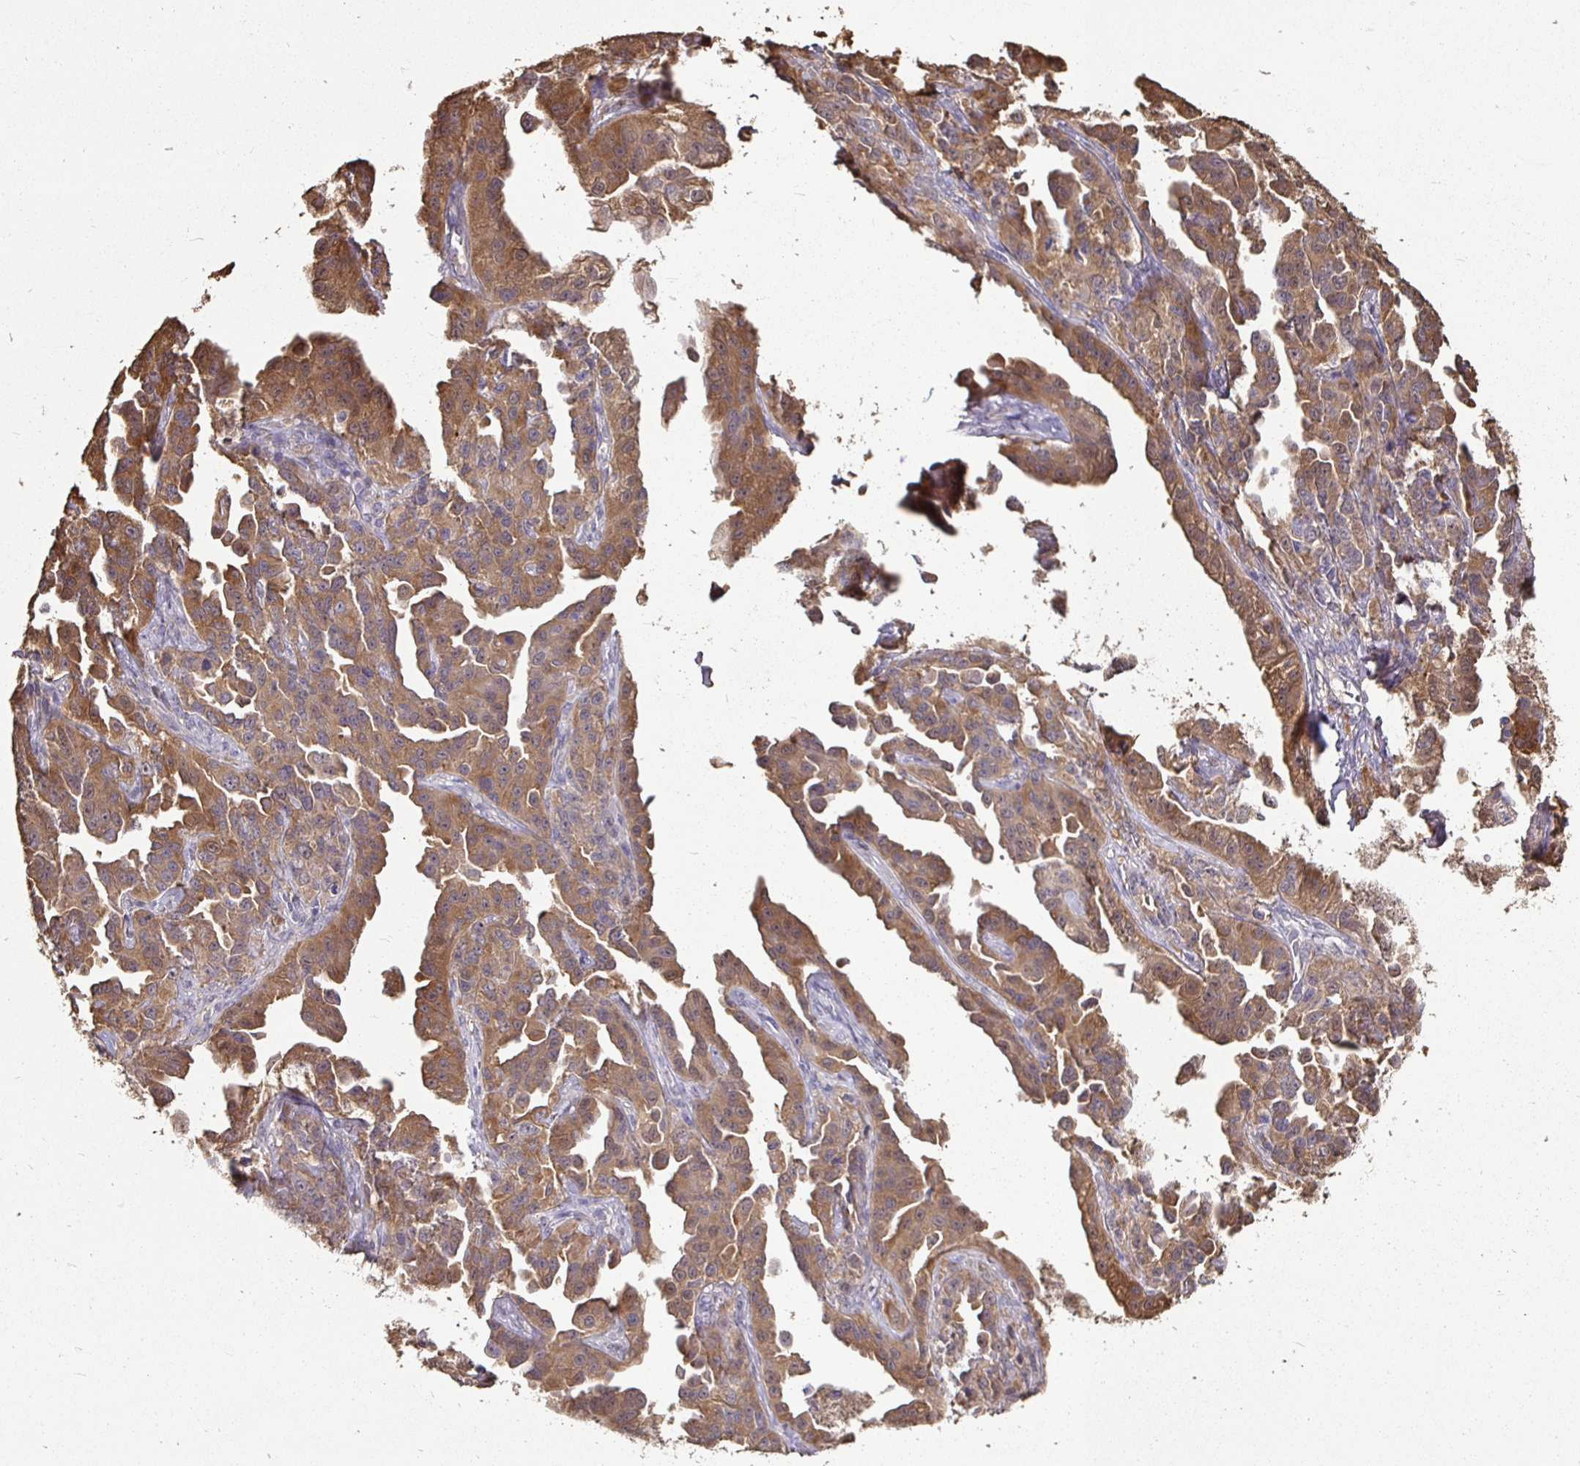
{"staining": {"intensity": "moderate", "quantity": ">75%", "location": "cytoplasmic/membranous"}, "tissue": "ovarian cancer", "cell_type": "Tumor cells", "image_type": "cancer", "snomed": [{"axis": "morphology", "description": "Cystadenocarcinoma, serous, NOS"}, {"axis": "topography", "description": "Ovary"}], "caption": "There is medium levels of moderate cytoplasmic/membranous positivity in tumor cells of ovarian cancer, as demonstrated by immunohistochemical staining (brown color).", "gene": "MAPK8IP3", "patient": {"sex": "female", "age": 75}}